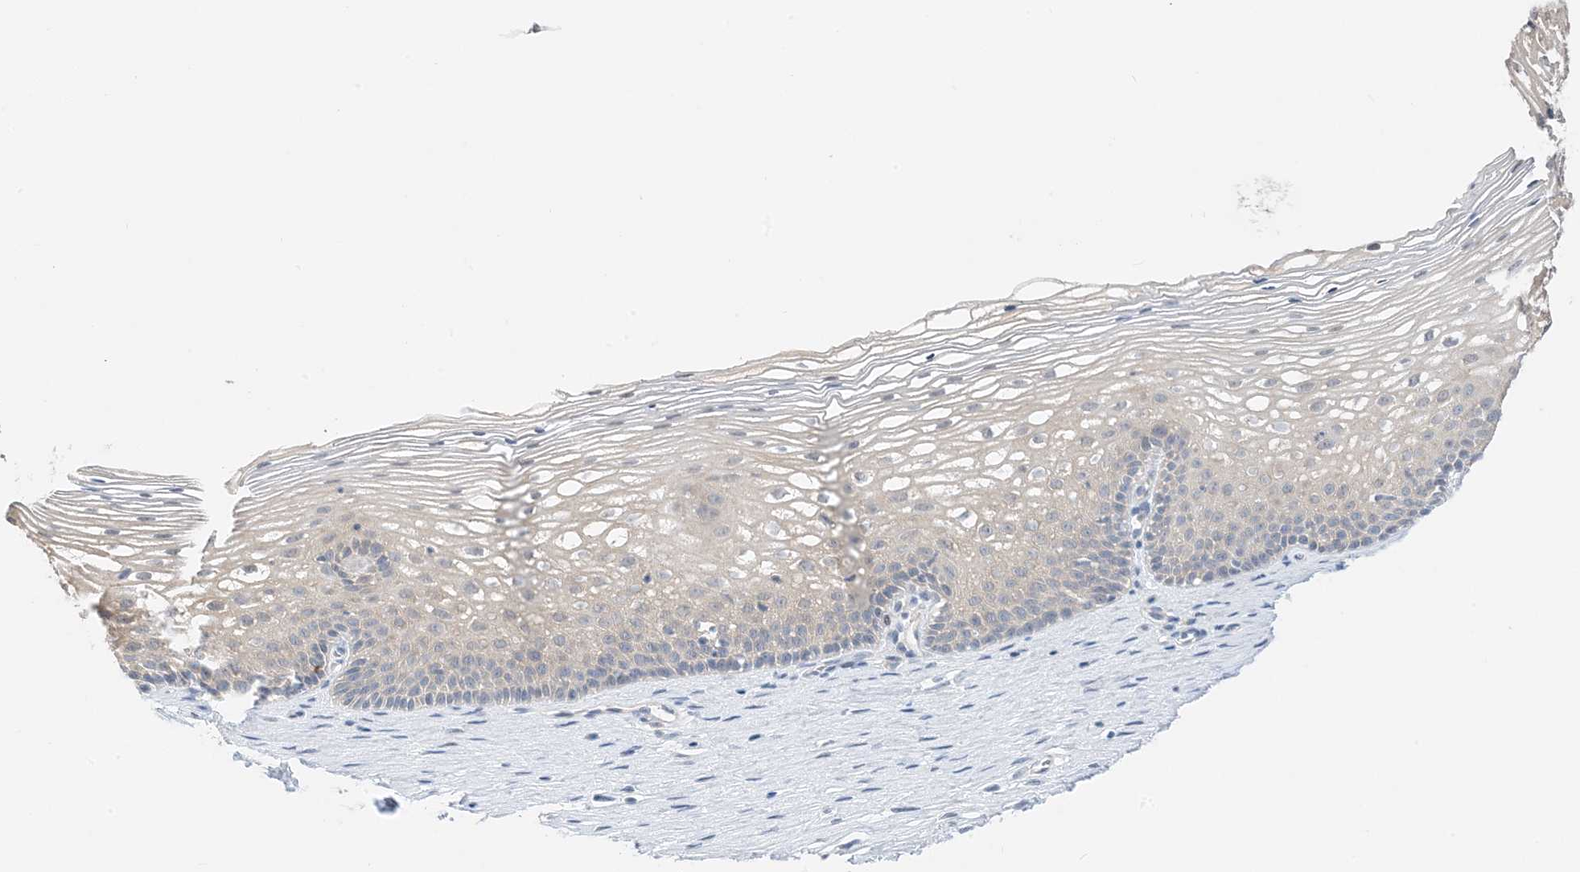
{"staining": {"intensity": "negative", "quantity": "none", "location": "none"}, "tissue": "cervix", "cell_type": "Glandular cells", "image_type": "normal", "snomed": [{"axis": "morphology", "description": "Normal tissue, NOS"}, {"axis": "topography", "description": "Cervix"}], "caption": "Image shows no significant protein expression in glandular cells of normal cervix.", "gene": "KIFBP", "patient": {"sex": "female", "age": 33}}